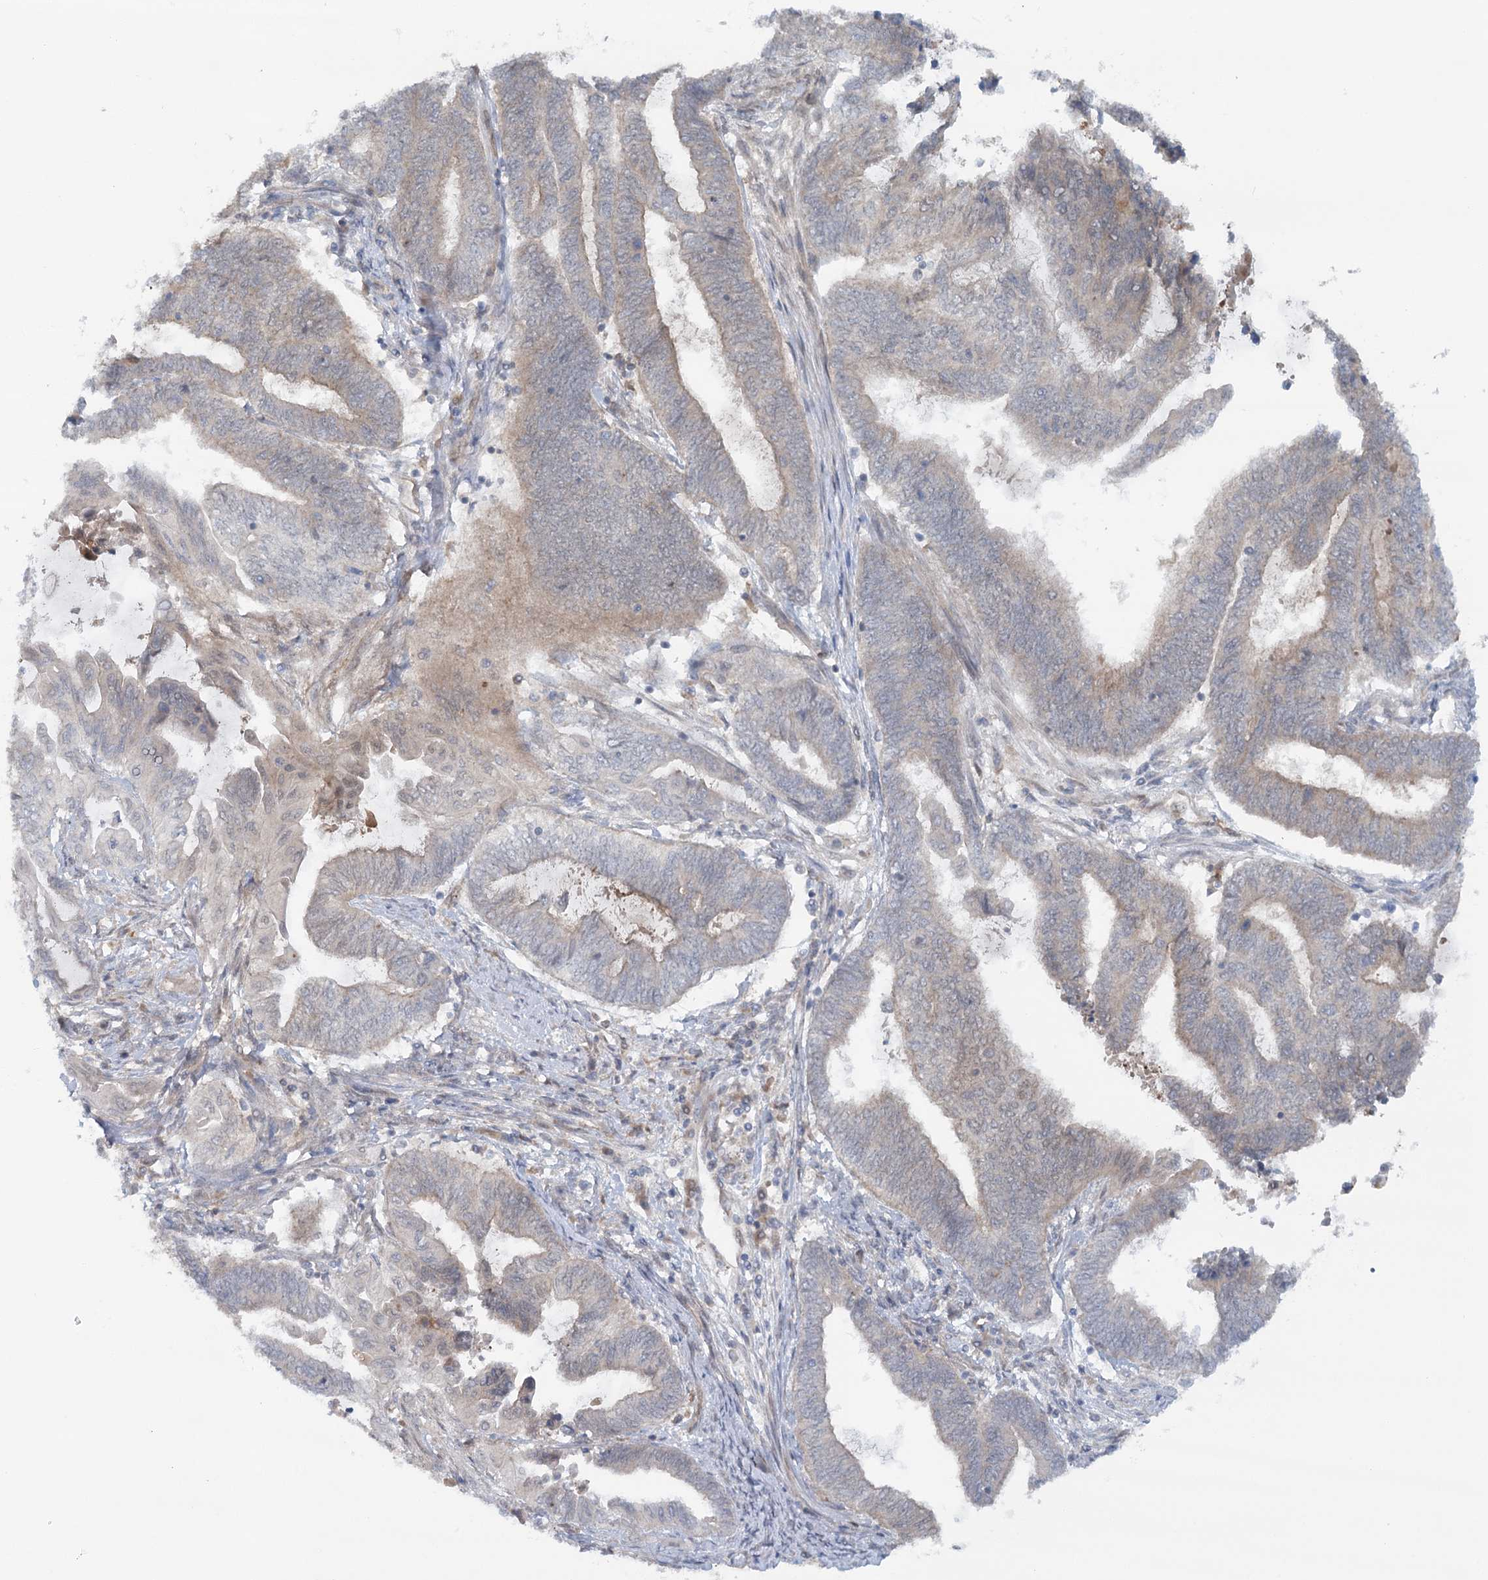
{"staining": {"intensity": "weak", "quantity": "25%-75%", "location": "cytoplasmic/membranous"}, "tissue": "endometrial cancer", "cell_type": "Tumor cells", "image_type": "cancer", "snomed": [{"axis": "morphology", "description": "Adenocarcinoma, NOS"}, {"axis": "topography", "description": "Uterus"}, {"axis": "topography", "description": "Endometrium"}], "caption": "Immunohistochemistry (DAB) staining of adenocarcinoma (endometrial) shows weak cytoplasmic/membranous protein positivity in approximately 25%-75% of tumor cells.", "gene": "GBE1", "patient": {"sex": "female", "age": 70}}